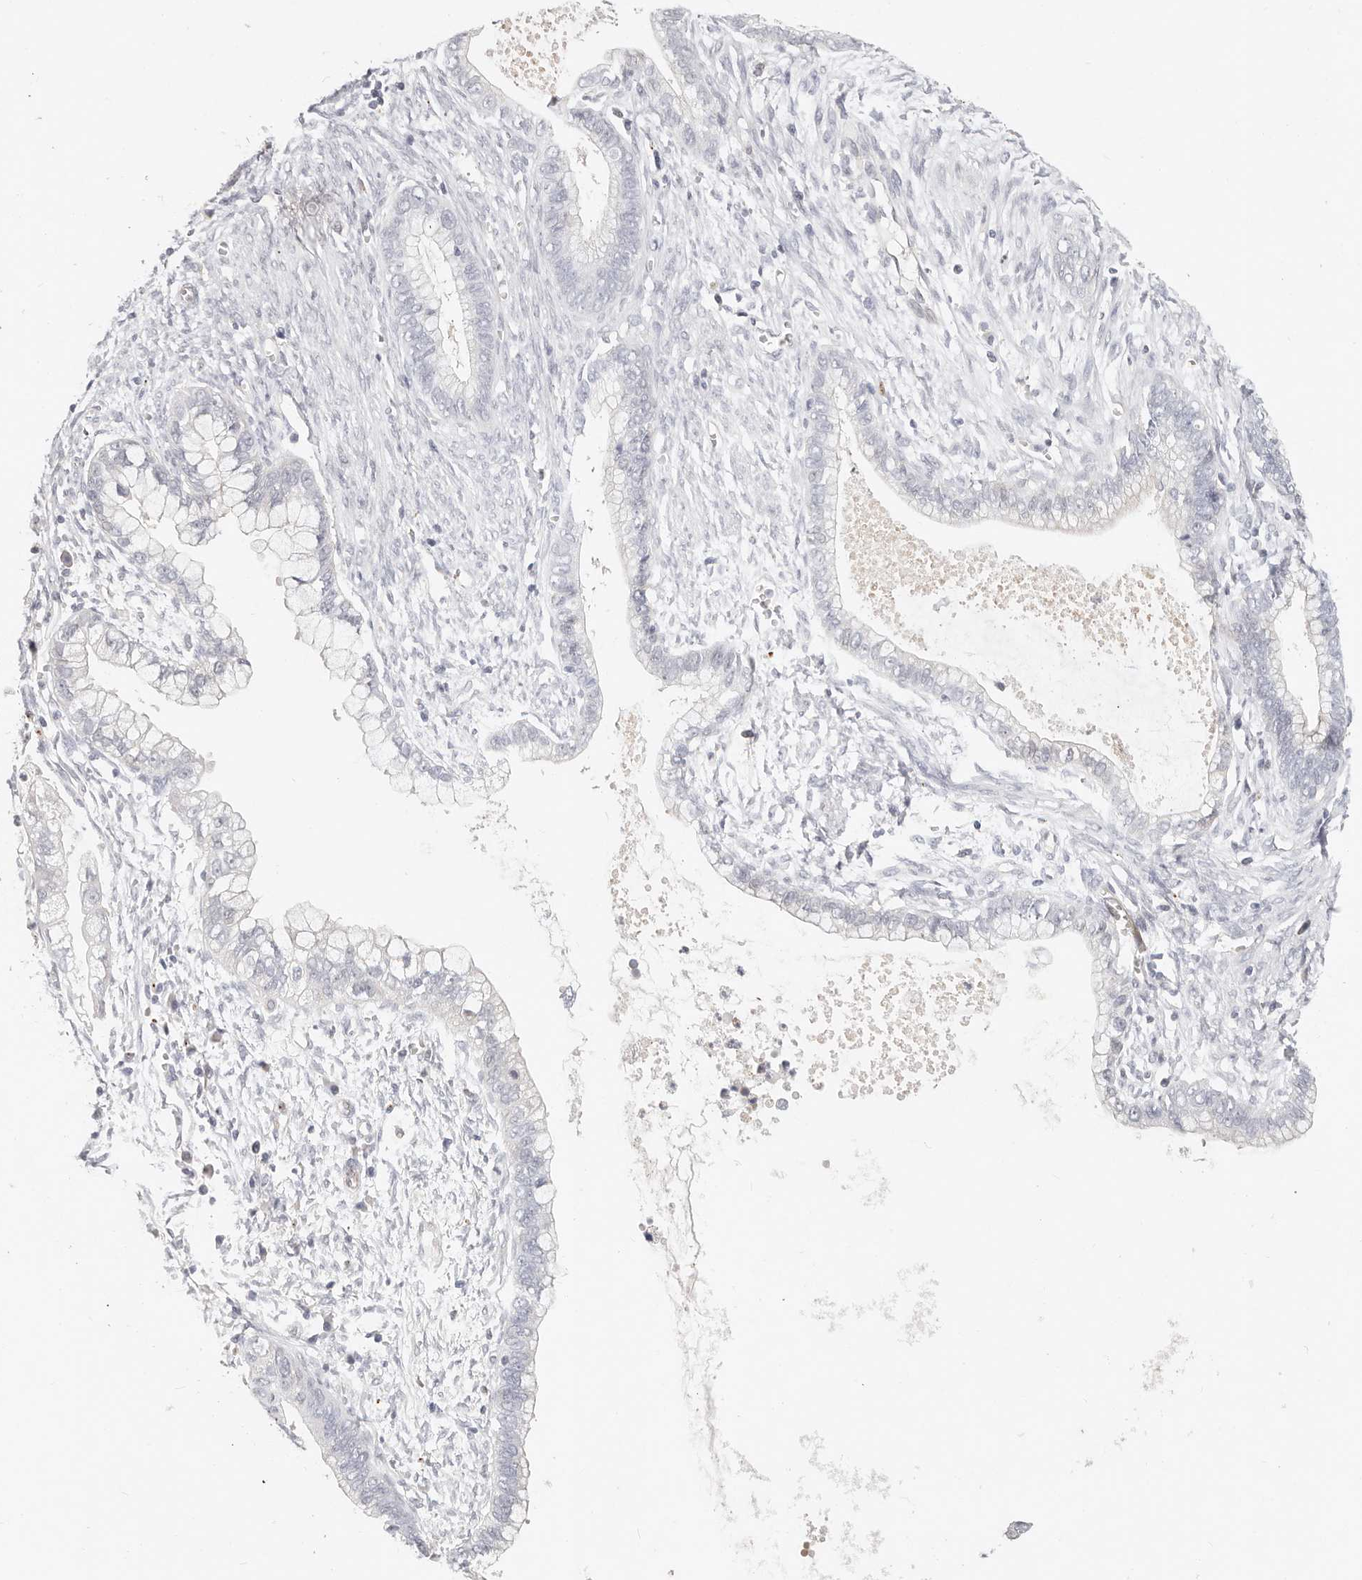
{"staining": {"intensity": "negative", "quantity": "none", "location": "none"}, "tissue": "cervical cancer", "cell_type": "Tumor cells", "image_type": "cancer", "snomed": [{"axis": "morphology", "description": "Adenocarcinoma, NOS"}, {"axis": "topography", "description": "Cervix"}], "caption": "Tumor cells show no significant staining in cervical cancer (adenocarcinoma).", "gene": "ZRANB1", "patient": {"sex": "female", "age": 44}}